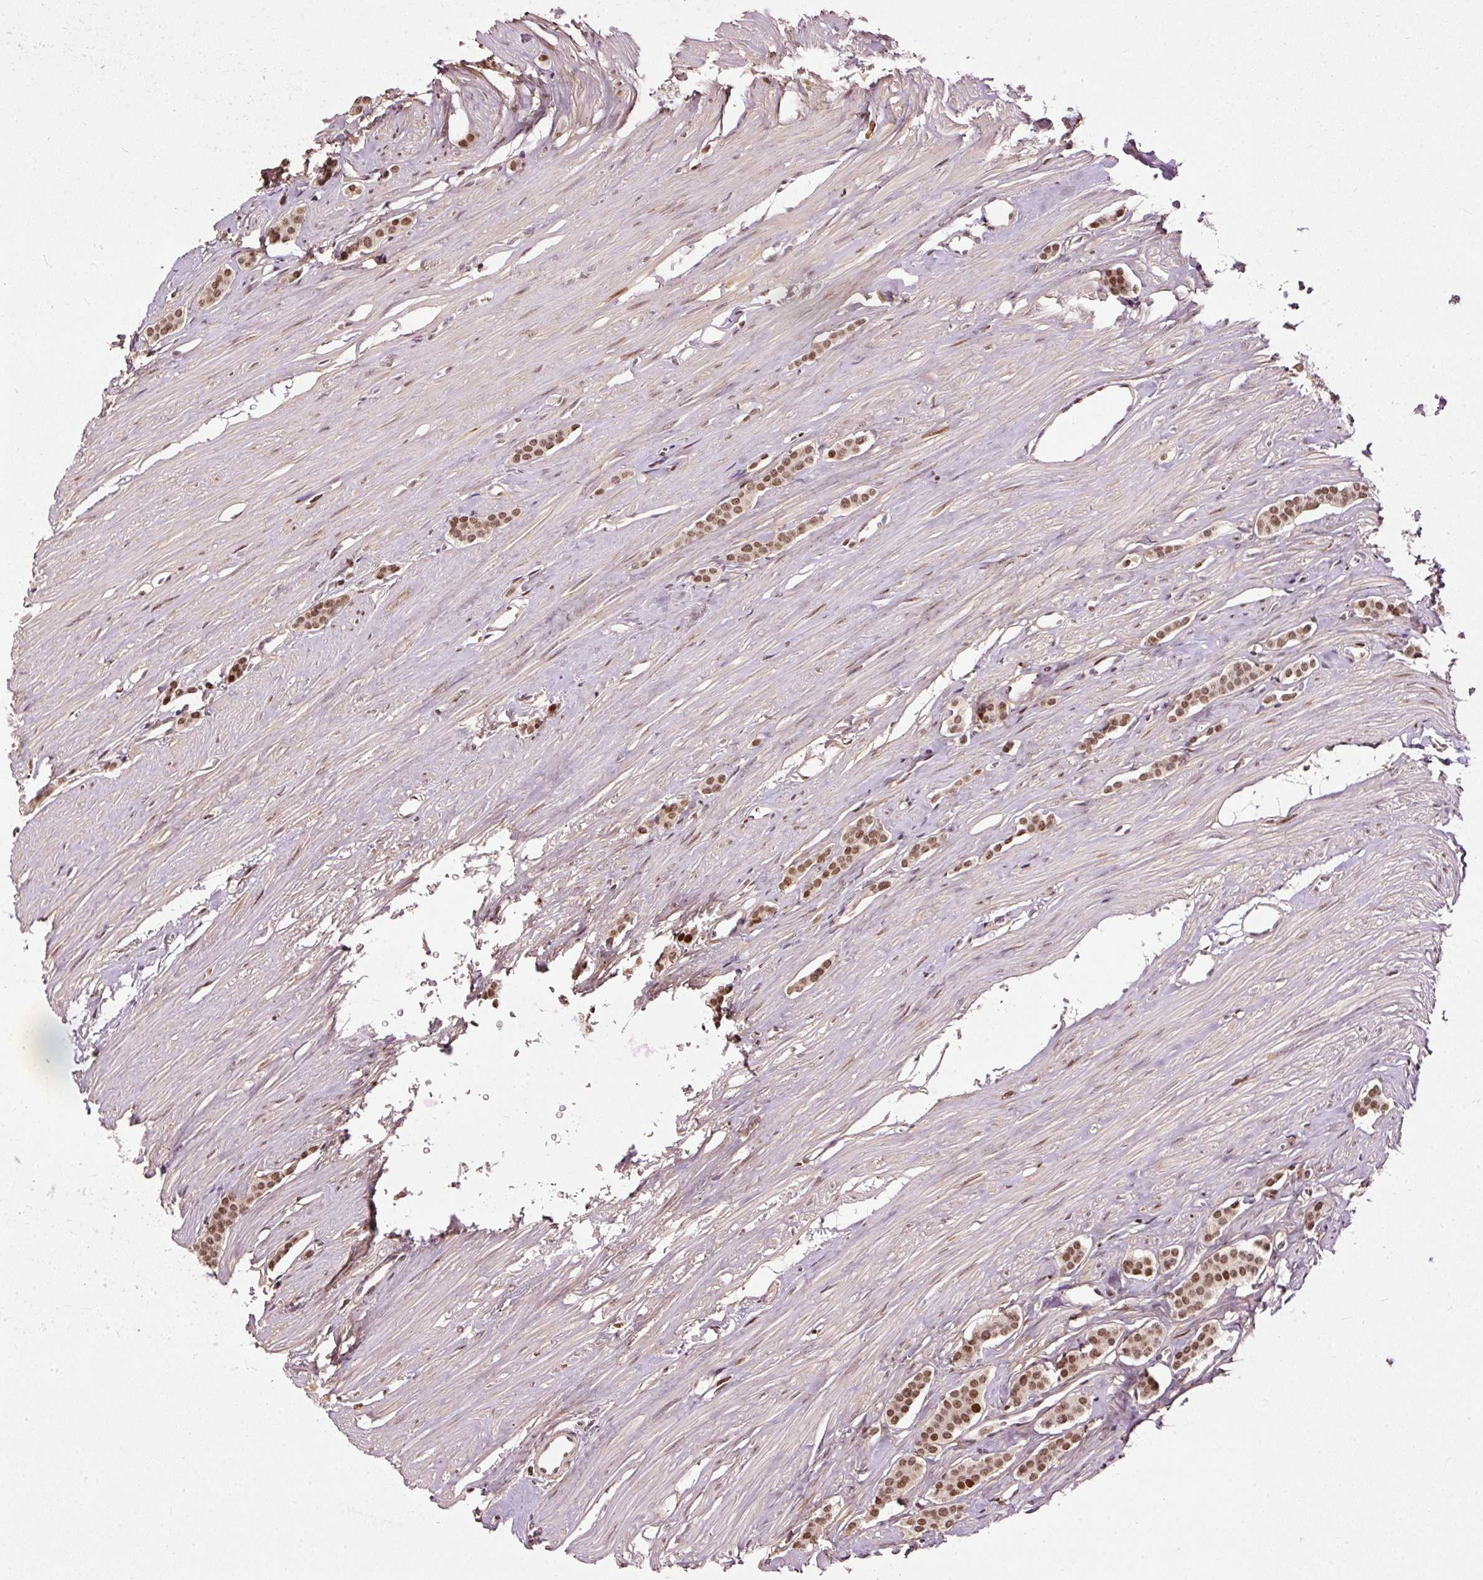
{"staining": {"intensity": "moderate", "quantity": ">75%", "location": "nuclear"}, "tissue": "carcinoid", "cell_type": "Tumor cells", "image_type": "cancer", "snomed": [{"axis": "morphology", "description": "Carcinoid, malignant, NOS"}, {"axis": "topography", "description": "Small intestine"}], "caption": "Immunohistochemistry photomicrograph of neoplastic tissue: carcinoid stained using immunohistochemistry (IHC) exhibits medium levels of moderate protein expression localized specifically in the nuclear of tumor cells, appearing as a nuclear brown color.", "gene": "ZNF778", "patient": {"sex": "male", "age": 60}}